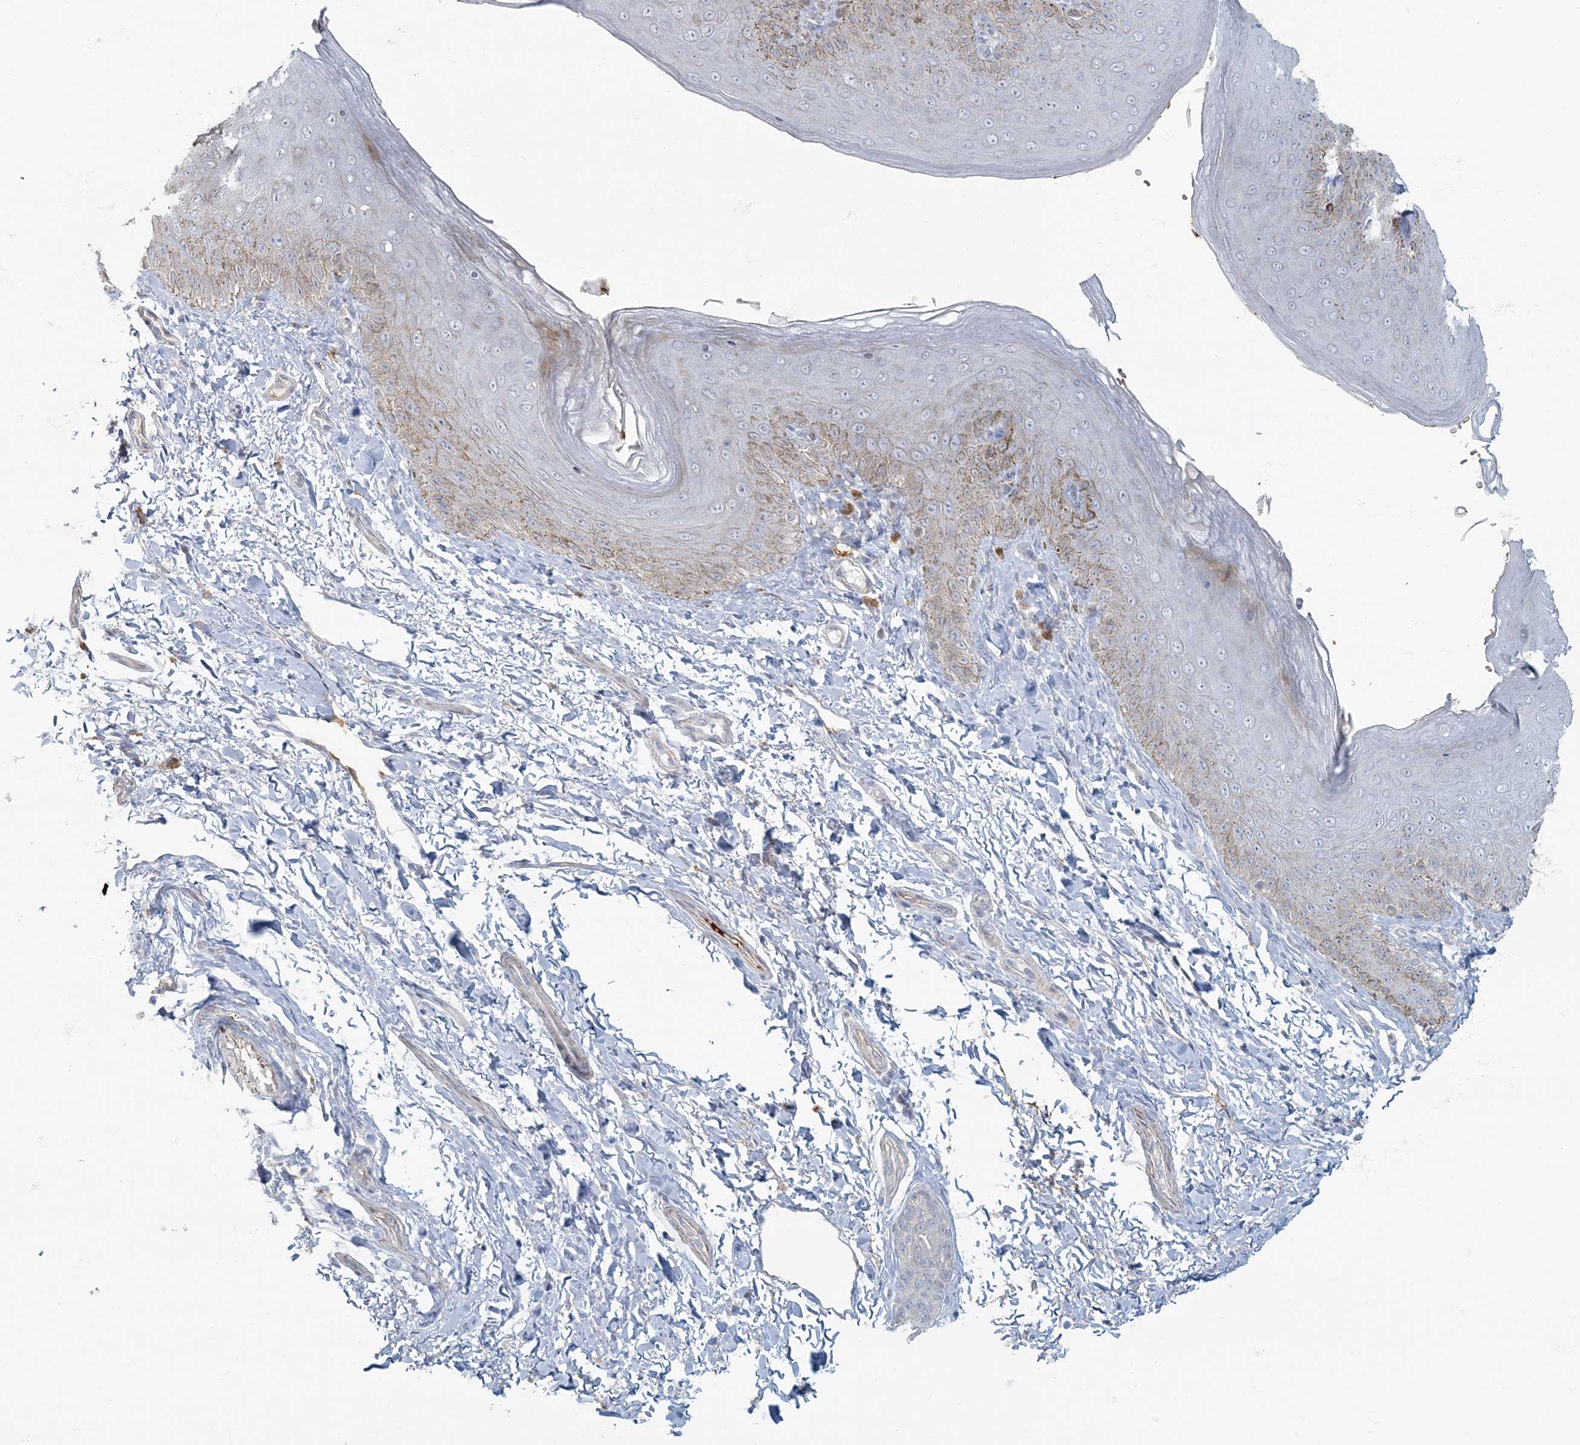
{"staining": {"intensity": "moderate", "quantity": "<25%", "location": "cytoplasmic/membranous"}, "tissue": "skin", "cell_type": "Epidermal cells", "image_type": "normal", "snomed": [{"axis": "morphology", "description": "Normal tissue, NOS"}, {"axis": "topography", "description": "Anal"}], "caption": "Immunohistochemical staining of unremarkable human skin demonstrates low levels of moderate cytoplasmic/membranous positivity in about <25% of epidermal cells. (IHC, brightfield microscopy, high magnification).", "gene": "MYOT", "patient": {"sex": "male", "age": 44}}